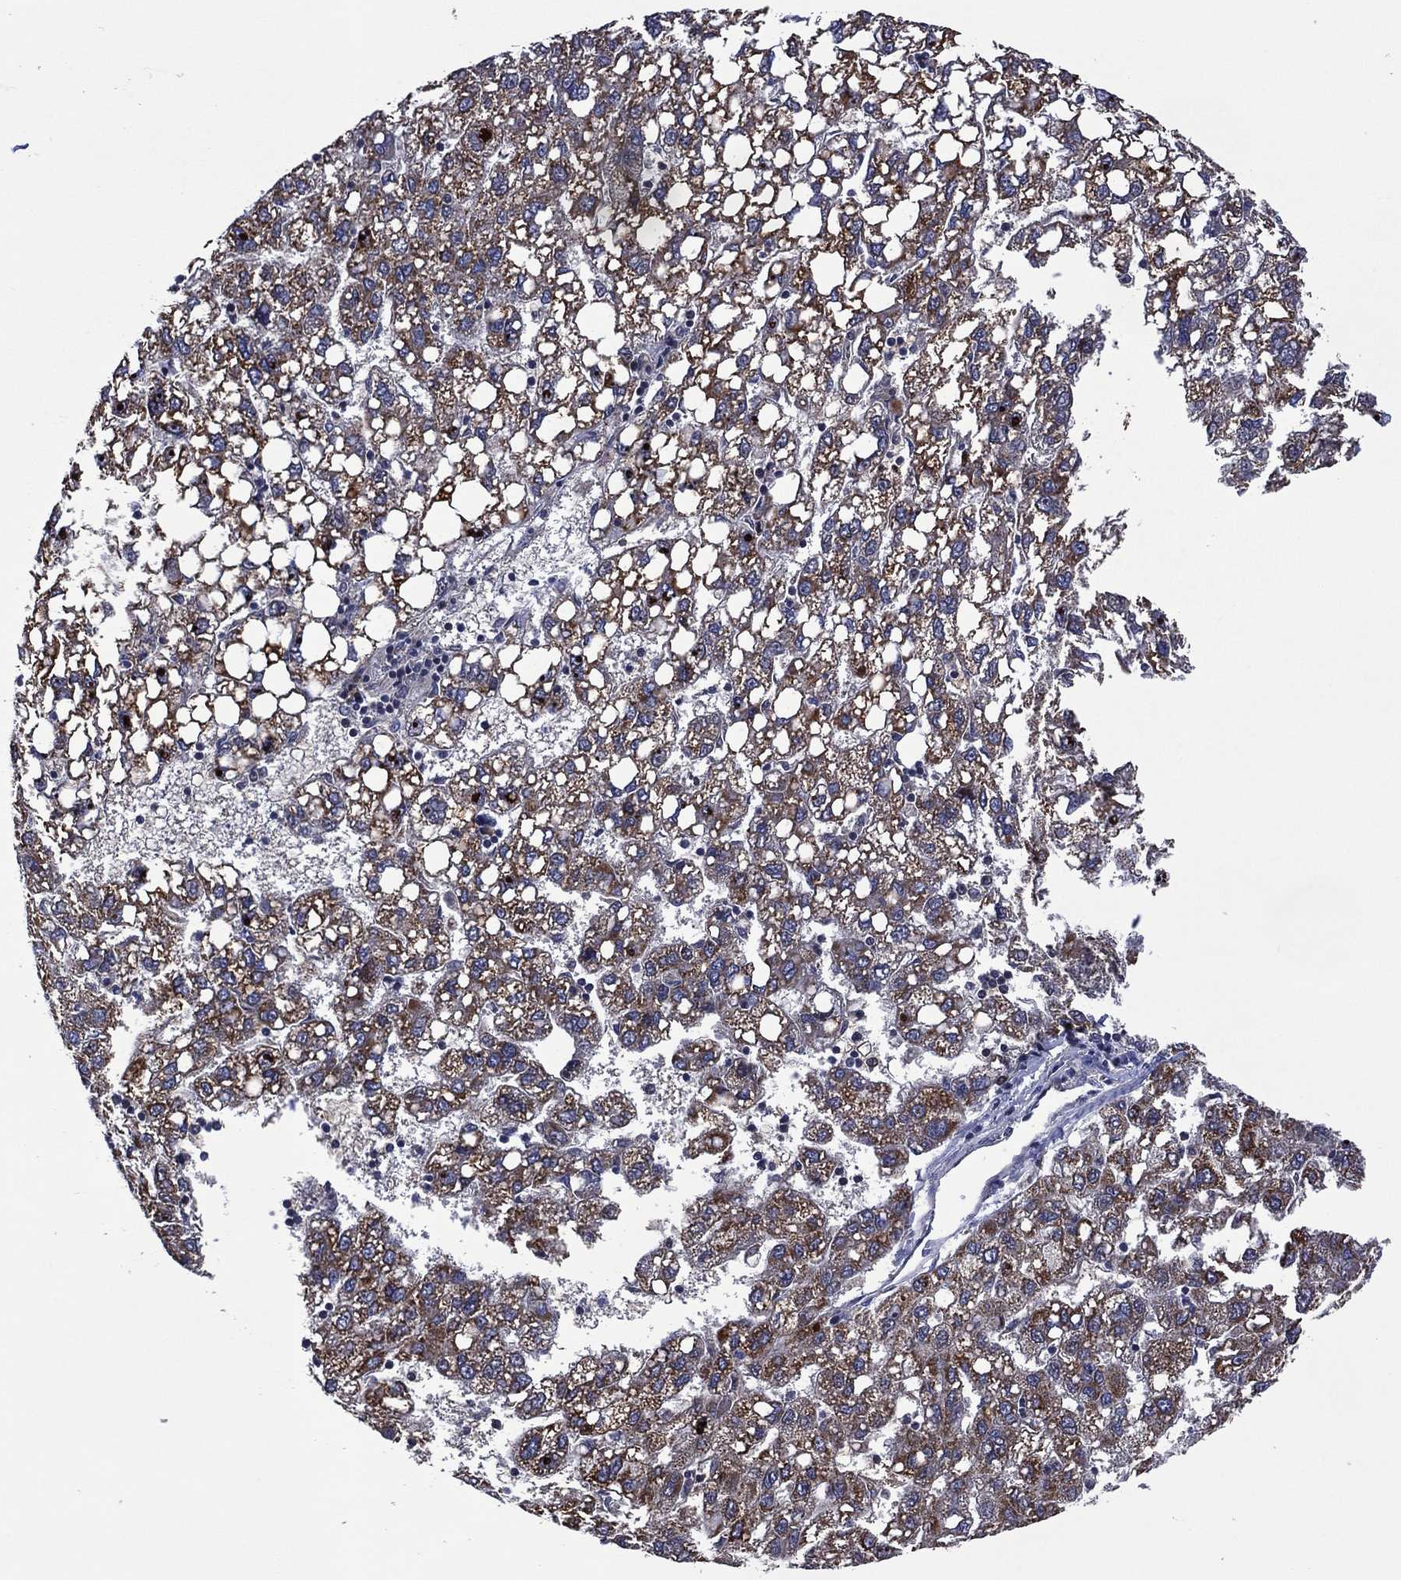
{"staining": {"intensity": "moderate", "quantity": ">75%", "location": "cytoplasmic/membranous"}, "tissue": "liver cancer", "cell_type": "Tumor cells", "image_type": "cancer", "snomed": [{"axis": "morphology", "description": "Carcinoma, Hepatocellular, NOS"}, {"axis": "topography", "description": "Liver"}], "caption": "Hepatocellular carcinoma (liver) stained for a protein reveals moderate cytoplasmic/membranous positivity in tumor cells.", "gene": "HTD2", "patient": {"sex": "female", "age": 82}}